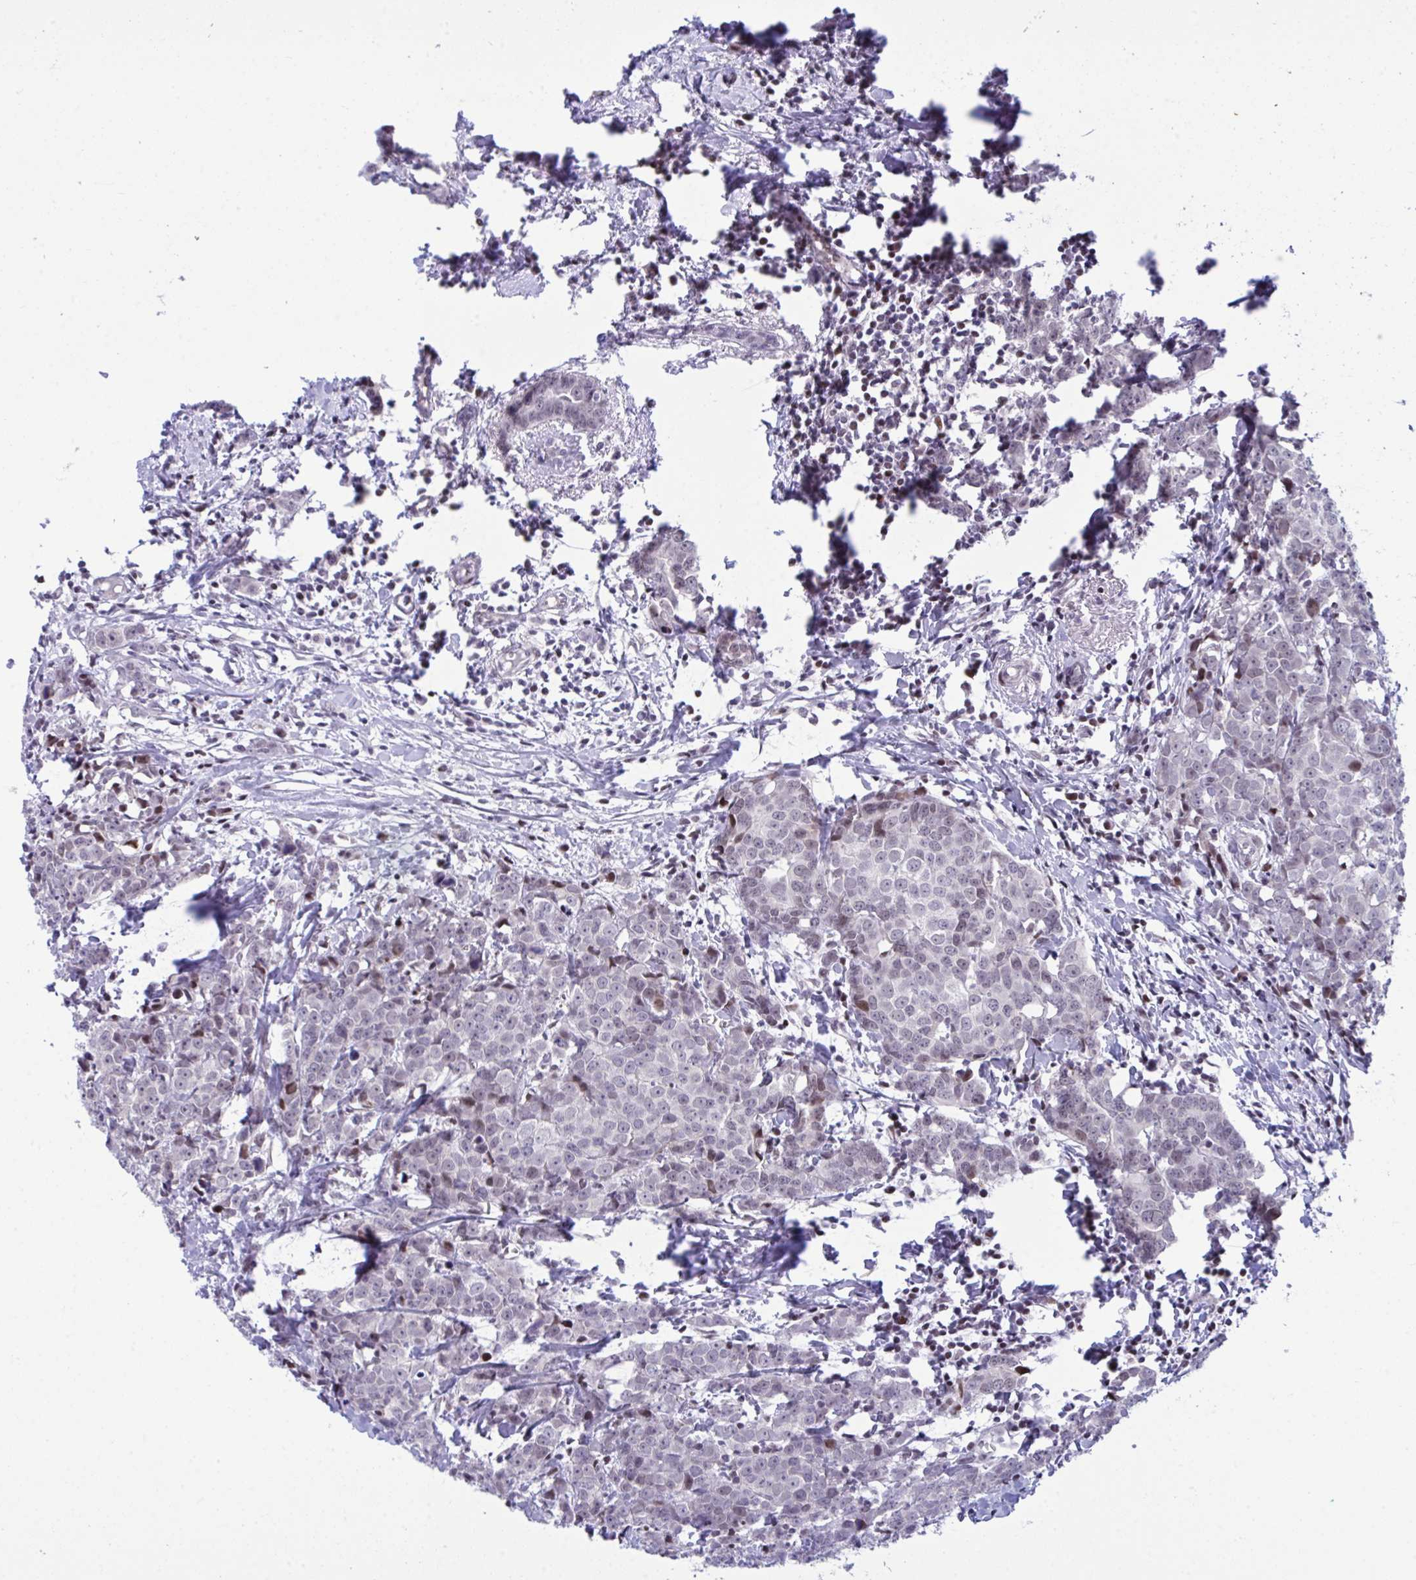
{"staining": {"intensity": "negative", "quantity": "none", "location": "none"}, "tissue": "breast cancer", "cell_type": "Tumor cells", "image_type": "cancer", "snomed": [{"axis": "morphology", "description": "Duct carcinoma"}, {"axis": "topography", "description": "Breast"}], "caption": "Tumor cells are negative for brown protein staining in breast cancer. (Immunohistochemistry (ihc), brightfield microscopy, high magnification).", "gene": "ZFHX3", "patient": {"sex": "female", "age": 80}}